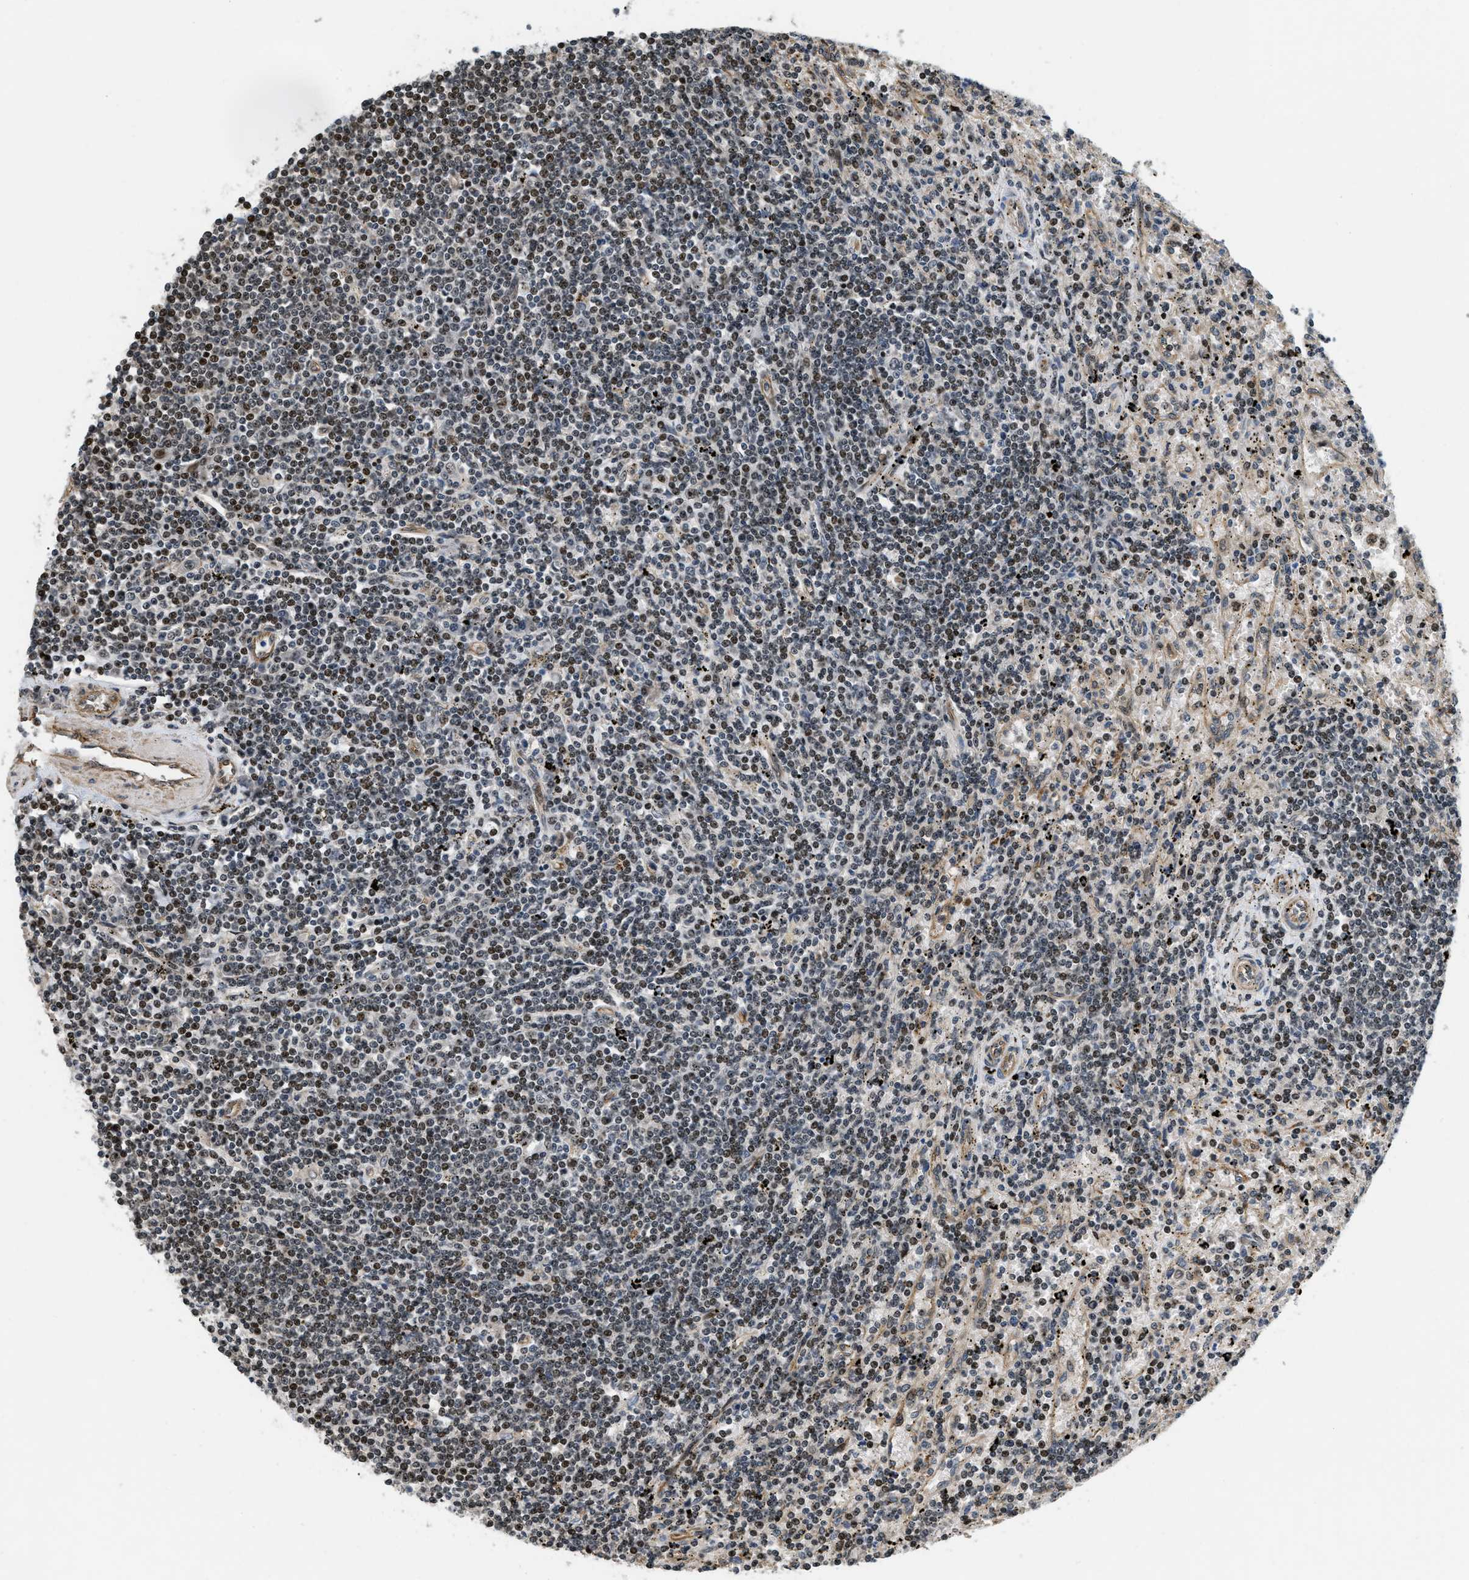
{"staining": {"intensity": "moderate", "quantity": "25%-75%", "location": "nuclear"}, "tissue": "lymphoma", "cell_type": "Tumor cells", "image_type": "cancer", "snomed": [{"axis": "morphology", "description": "Malignant lymphoma, non-Hodgkin's type, Low grade"}, {"axis": "topography", "description": "Spleen"}], "caption": "Lymphoma stained with a brown dye demonstrates moderate nuclear positive expression in about 25%-75% of tumor cells.", "gene": "LTA4H", "patient": {"sex": "male", "age": 76}}